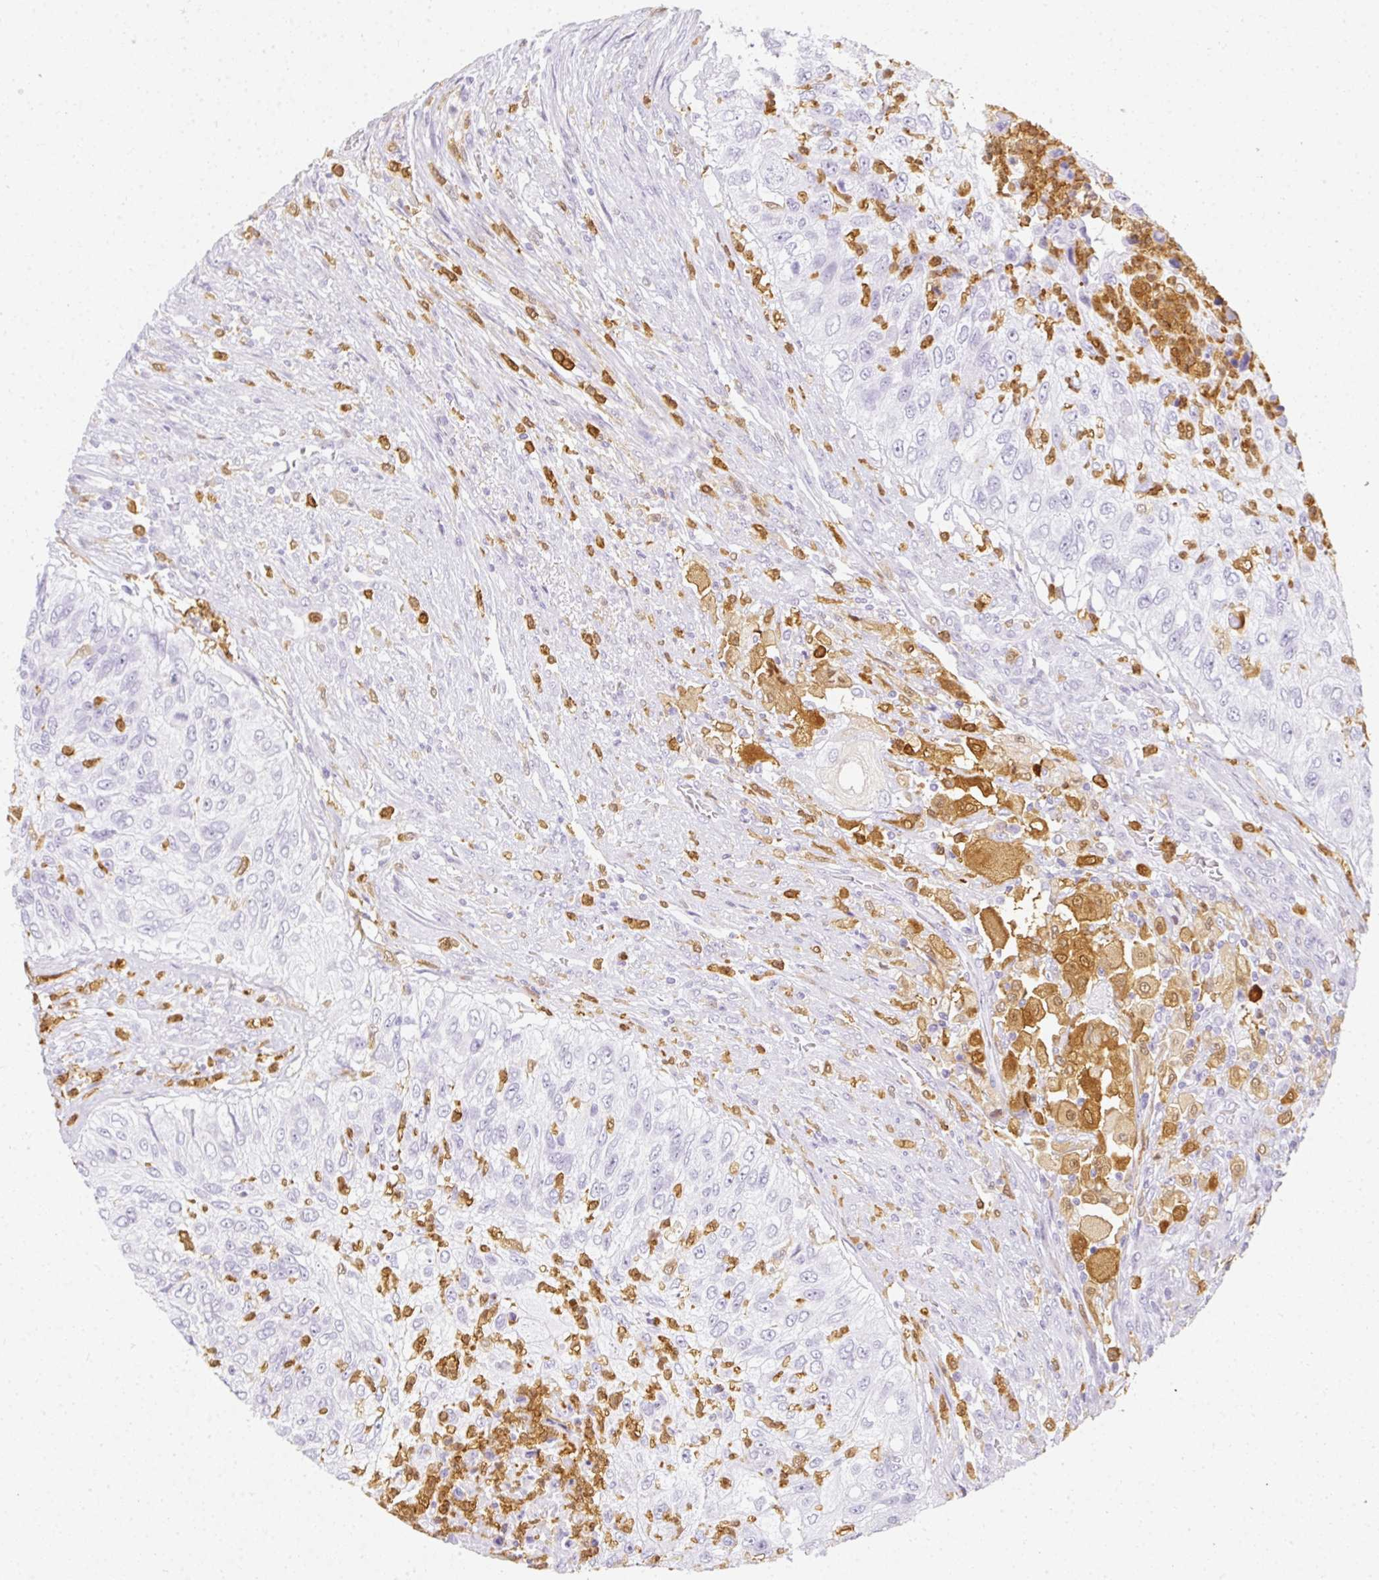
{"staining": {"intensity": "negative", "quantity": "none", "location": "none"}, "tissue": "urothelial cancer", "cell_type": "Tumor cells", "image_type": "cancer", "snomed": [{"axis": "morphology", "description": "Urothelial carcinoma, High grade"}, {"axis": "topography", "description": "Urinary bladder"}], "caption": "A photomicrograph of human urothelial carcinoma (high-grade) is negative for staining in tumor cells.", "gene": "HK3", "patient": {"sex": "female", "age": 60}}